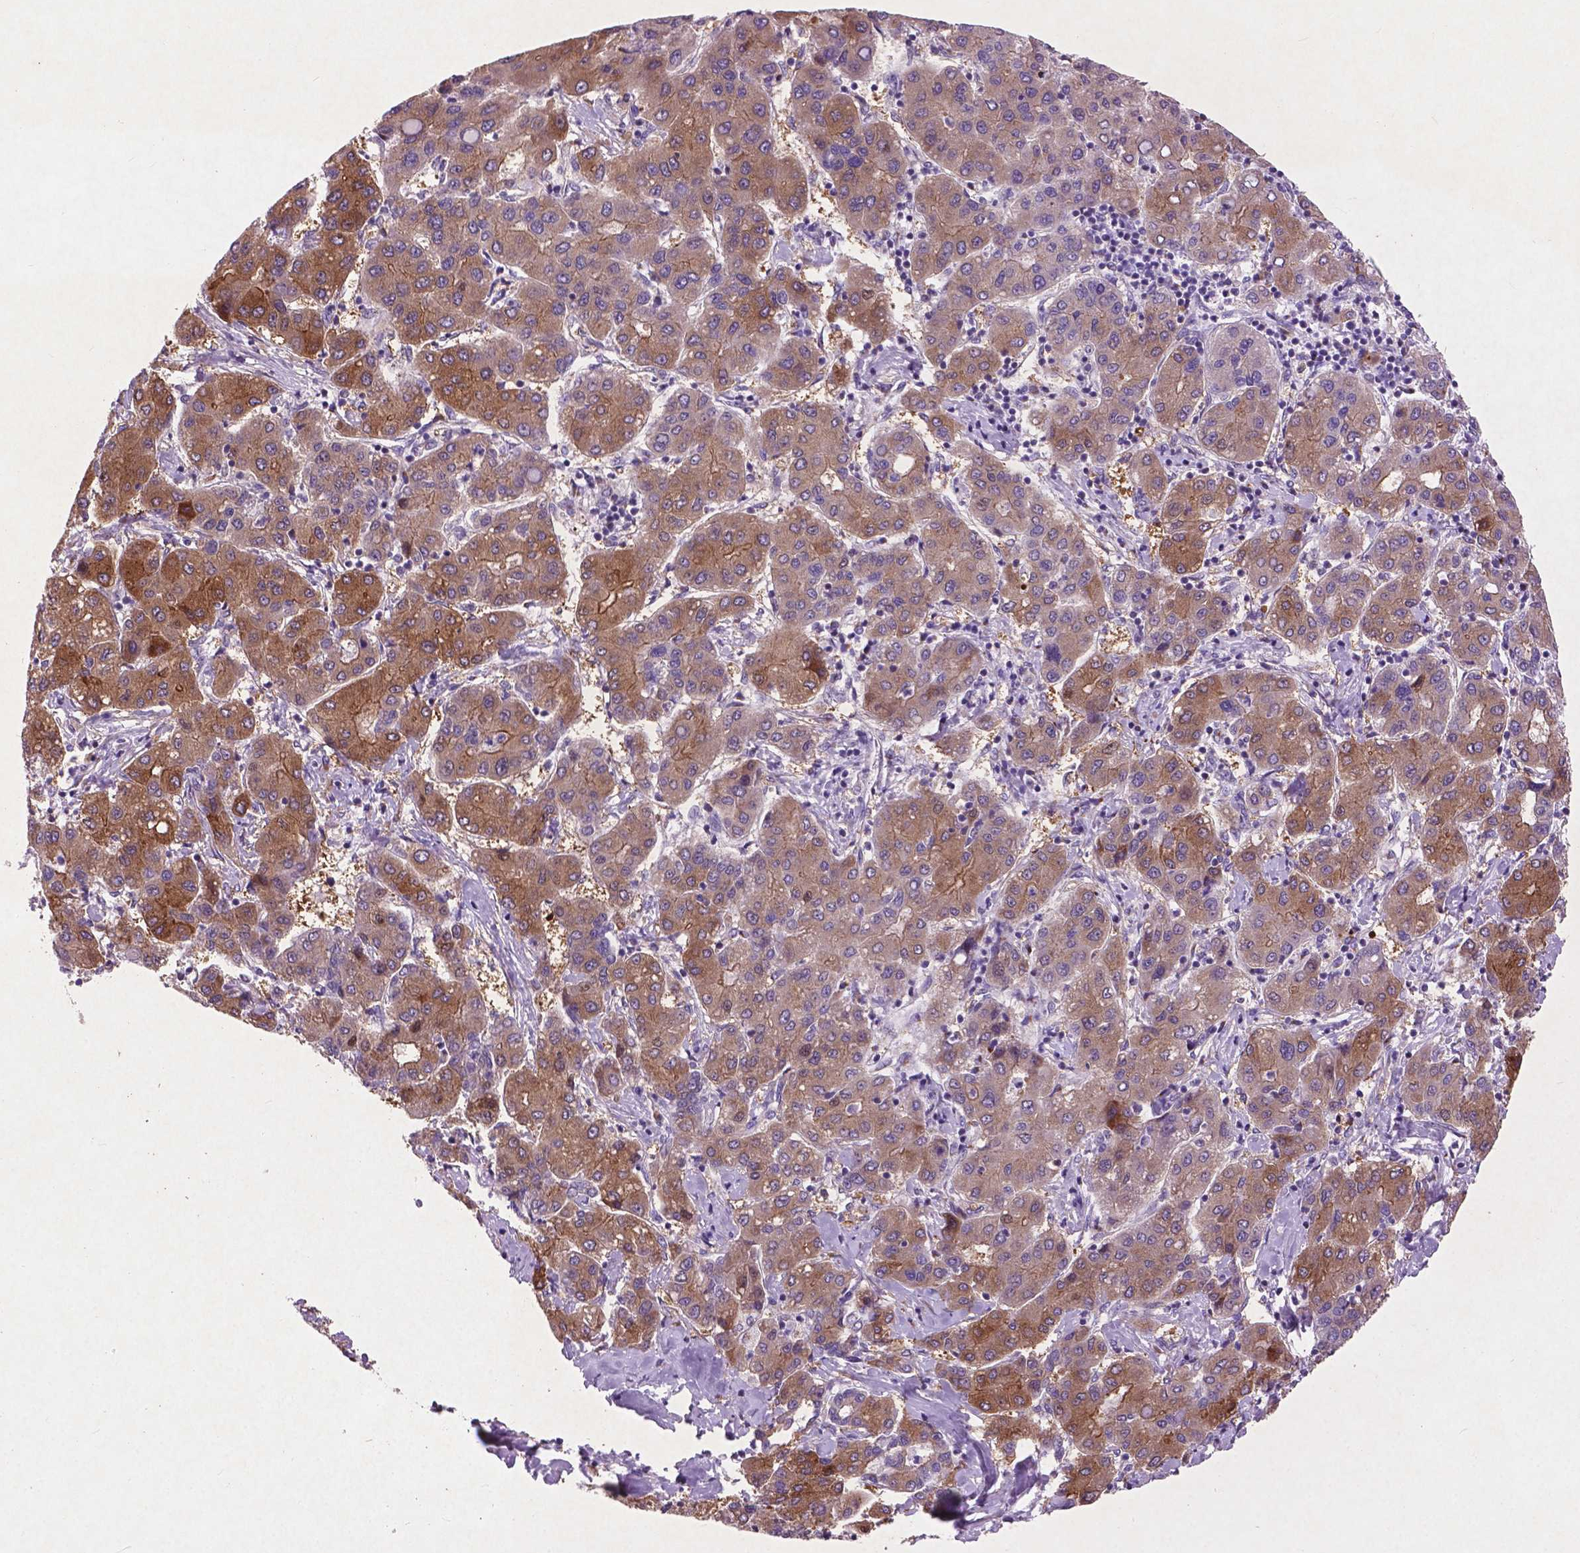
{"staining": {"intensity": "moderate", "quantity": ">75%", "location": "cytoplasmic/membranous"}, "tissue": "liver cancer", "cell_type": "Tumor cells", "image_type": "cancer", "snomed": [{"axis": "morphology", "description": "Carcinoma, Hepatocellular, NOS"}, {"axis": "topography", "description": "Liver"}], "caption": "The histopathology image exhibits staining of liver hepatocellular carcinoma, revealing moderate cytoplasmic/membranous protein positivity (brown color) within tumor cells.", "gene": "ATG4D", "patient": {"sex": "male", "age": 65}}